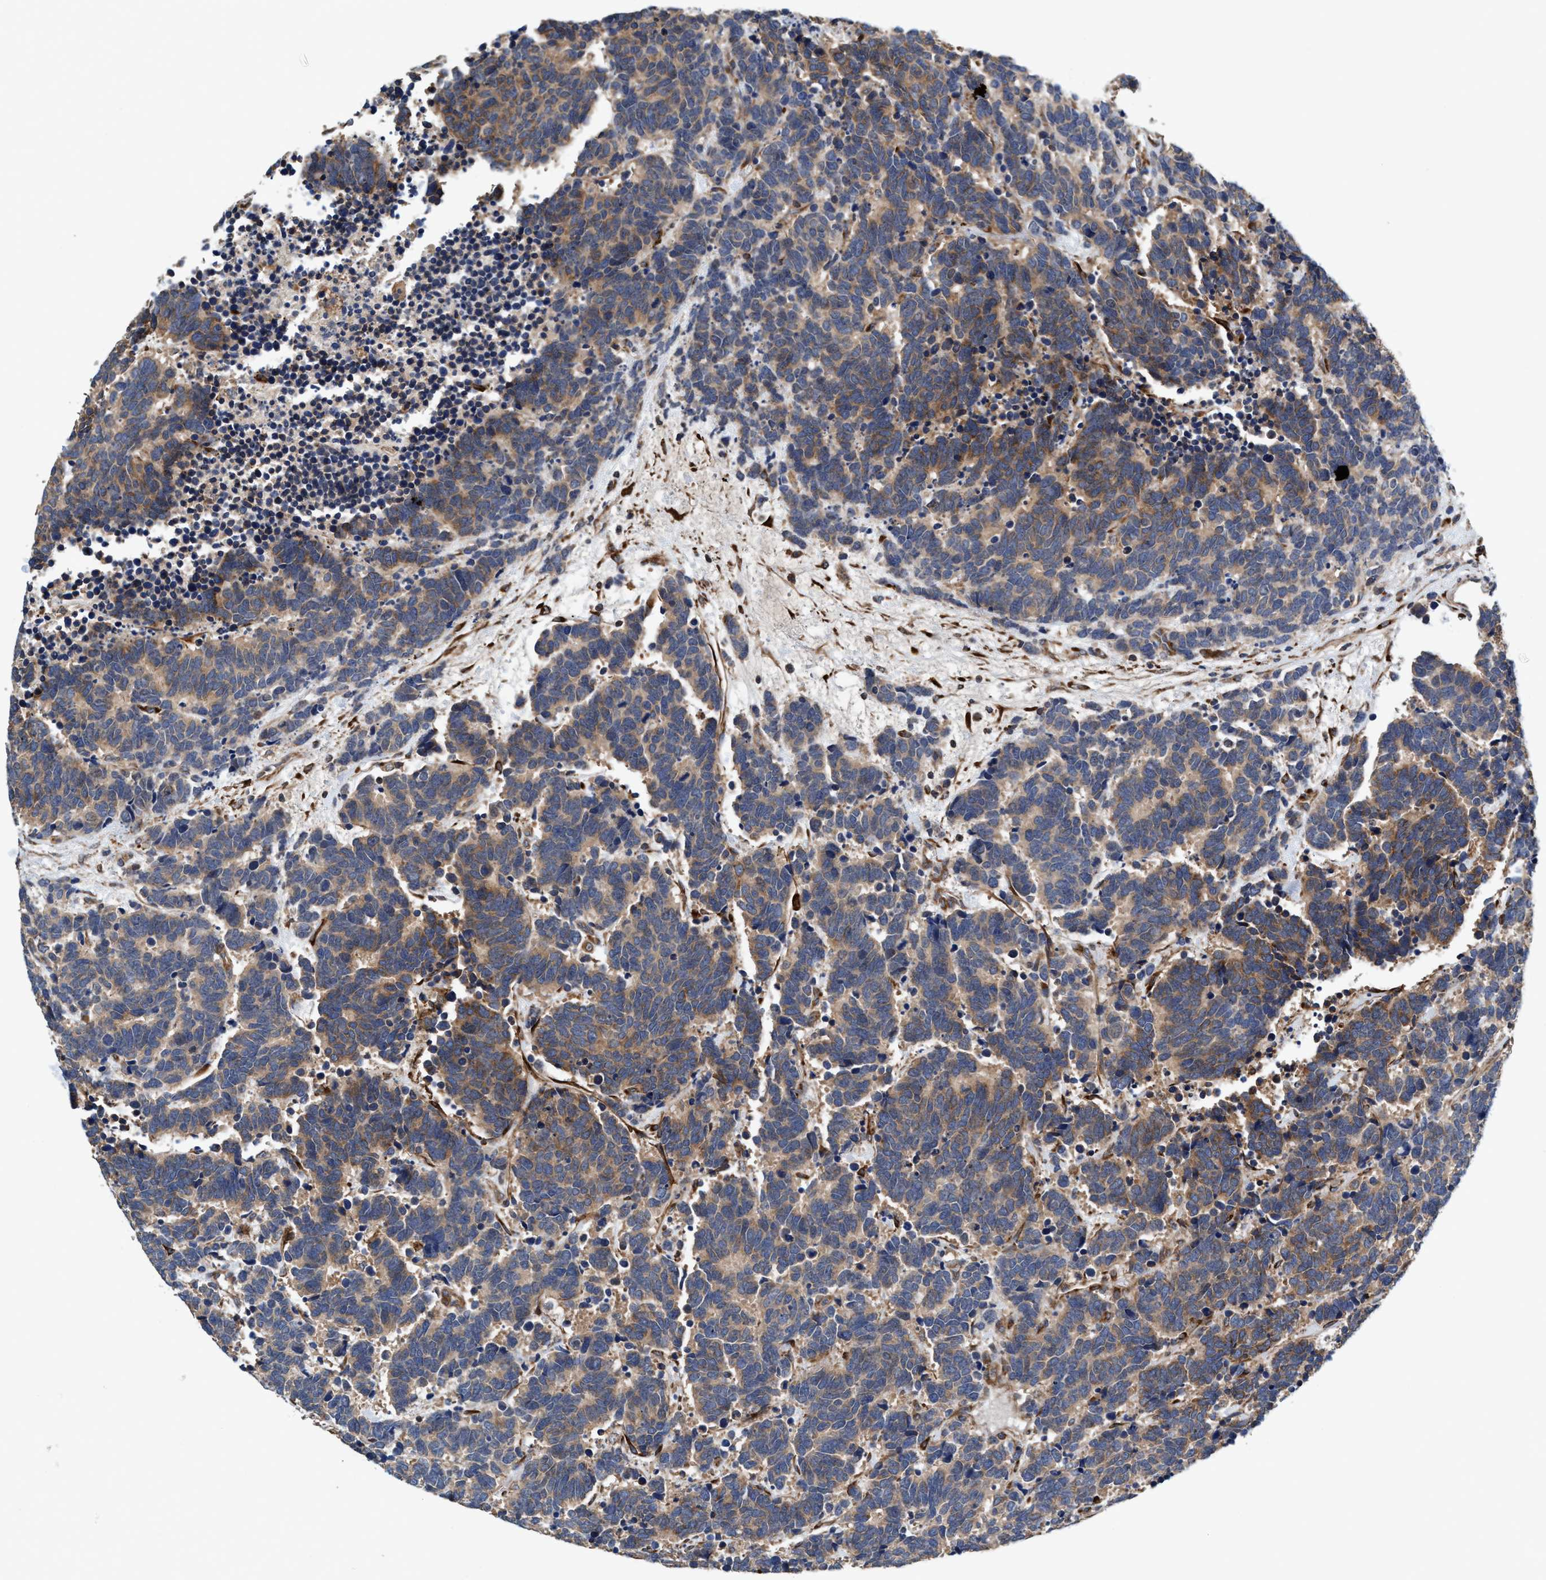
{"staining": {"intensity": "moderate", "quantity": ">75%", "location": "cytoplasmic/membranous"}, "tissue": "carcinoid", "cell_type": "Tumor cells", "image_type": "cancer", "snomed": [{"axis": "morphology", "description": "Carcinoma, NOS"}, {"axis": "morphology", "description": "Carcinoid, malignant, NOS"}, {"axis": "topography", "description": "Urinary bladder"}], "caption": "The micrograph shows staining of malignant carcinoid, revealing moderate cytoplasmic/membranous protein expression (brown color) within tumor cells.", "gene": "CALCOCO2", "patient": {"sex": "male", "age": 57}}